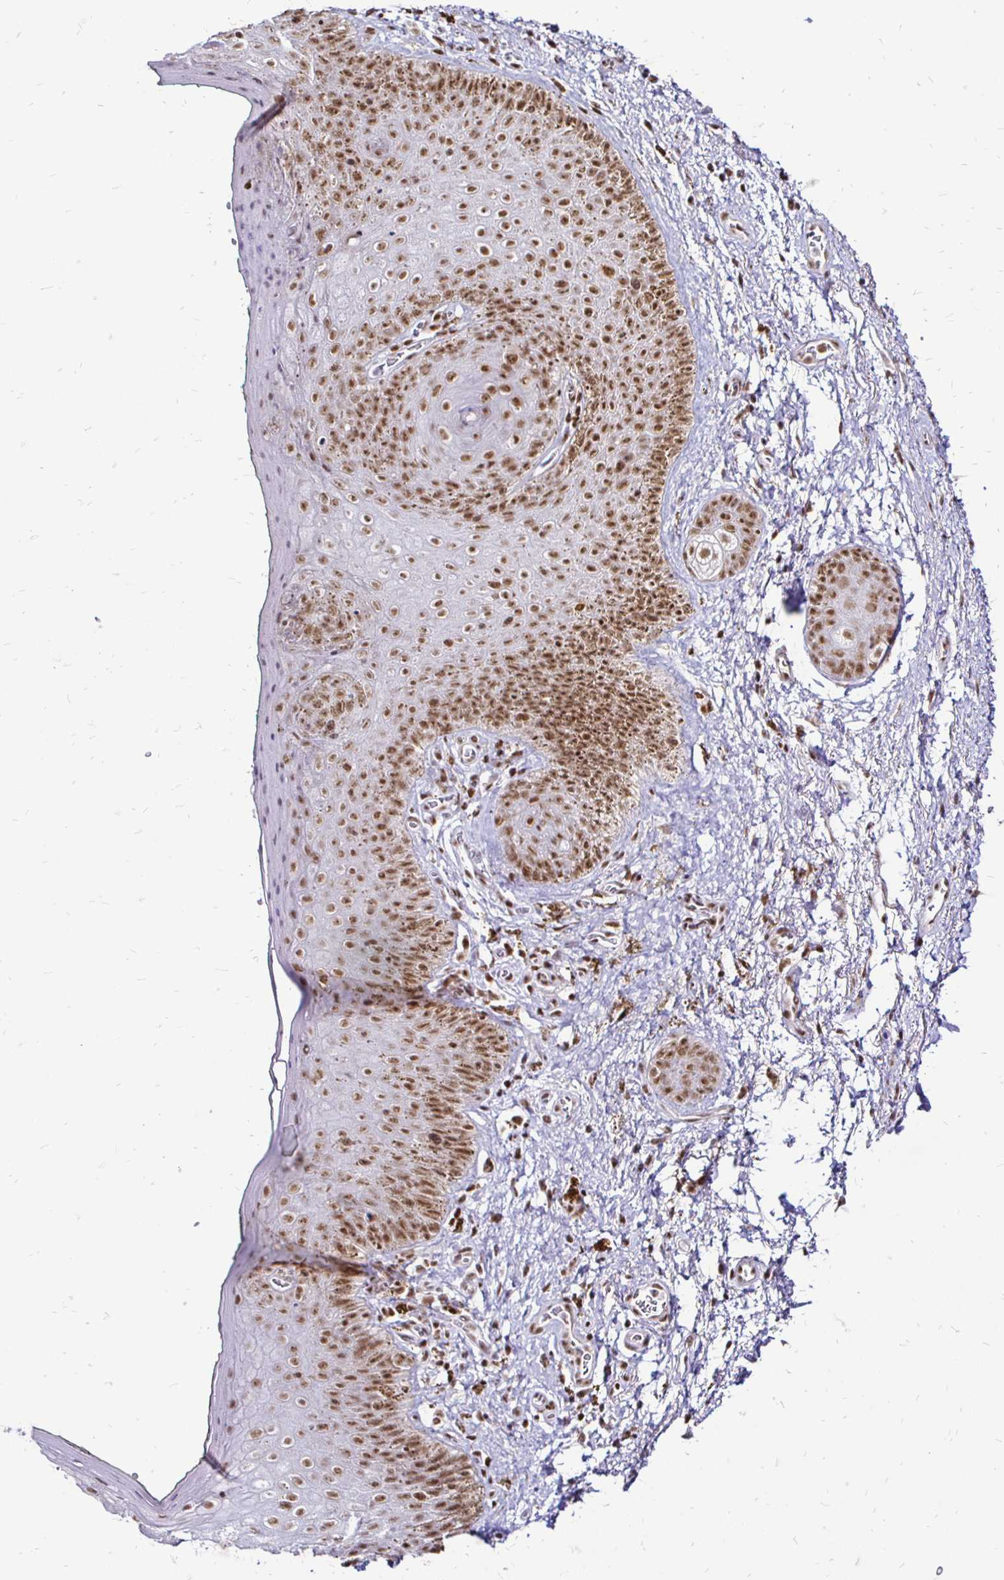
{"staining": {"intensity": "moderate", "quantity": ">75%", "location": "nuclear"}, "tissue": "soft tissue", "cell_type": "Fibroblasts", "image_type": "normal", "snomed": [{"axis": "morphology", "description": "Normal tissue, NOS"}, {"axis": "topography", "description": "Vulva"}, {"axis": "topography", "description": "Peripheral nerve tissue"}], "caption": "Immunohistochemistry image of unremarkable soft tissue: soft tissue stained using immunohistochemistry displays medium levels of moderate protein expression localized specifically in the nuclear of fibroblasts, appearing as a nuclear brown color.", "gene": "SIN3A", "patient": {"sex": "female", "age": 66}}